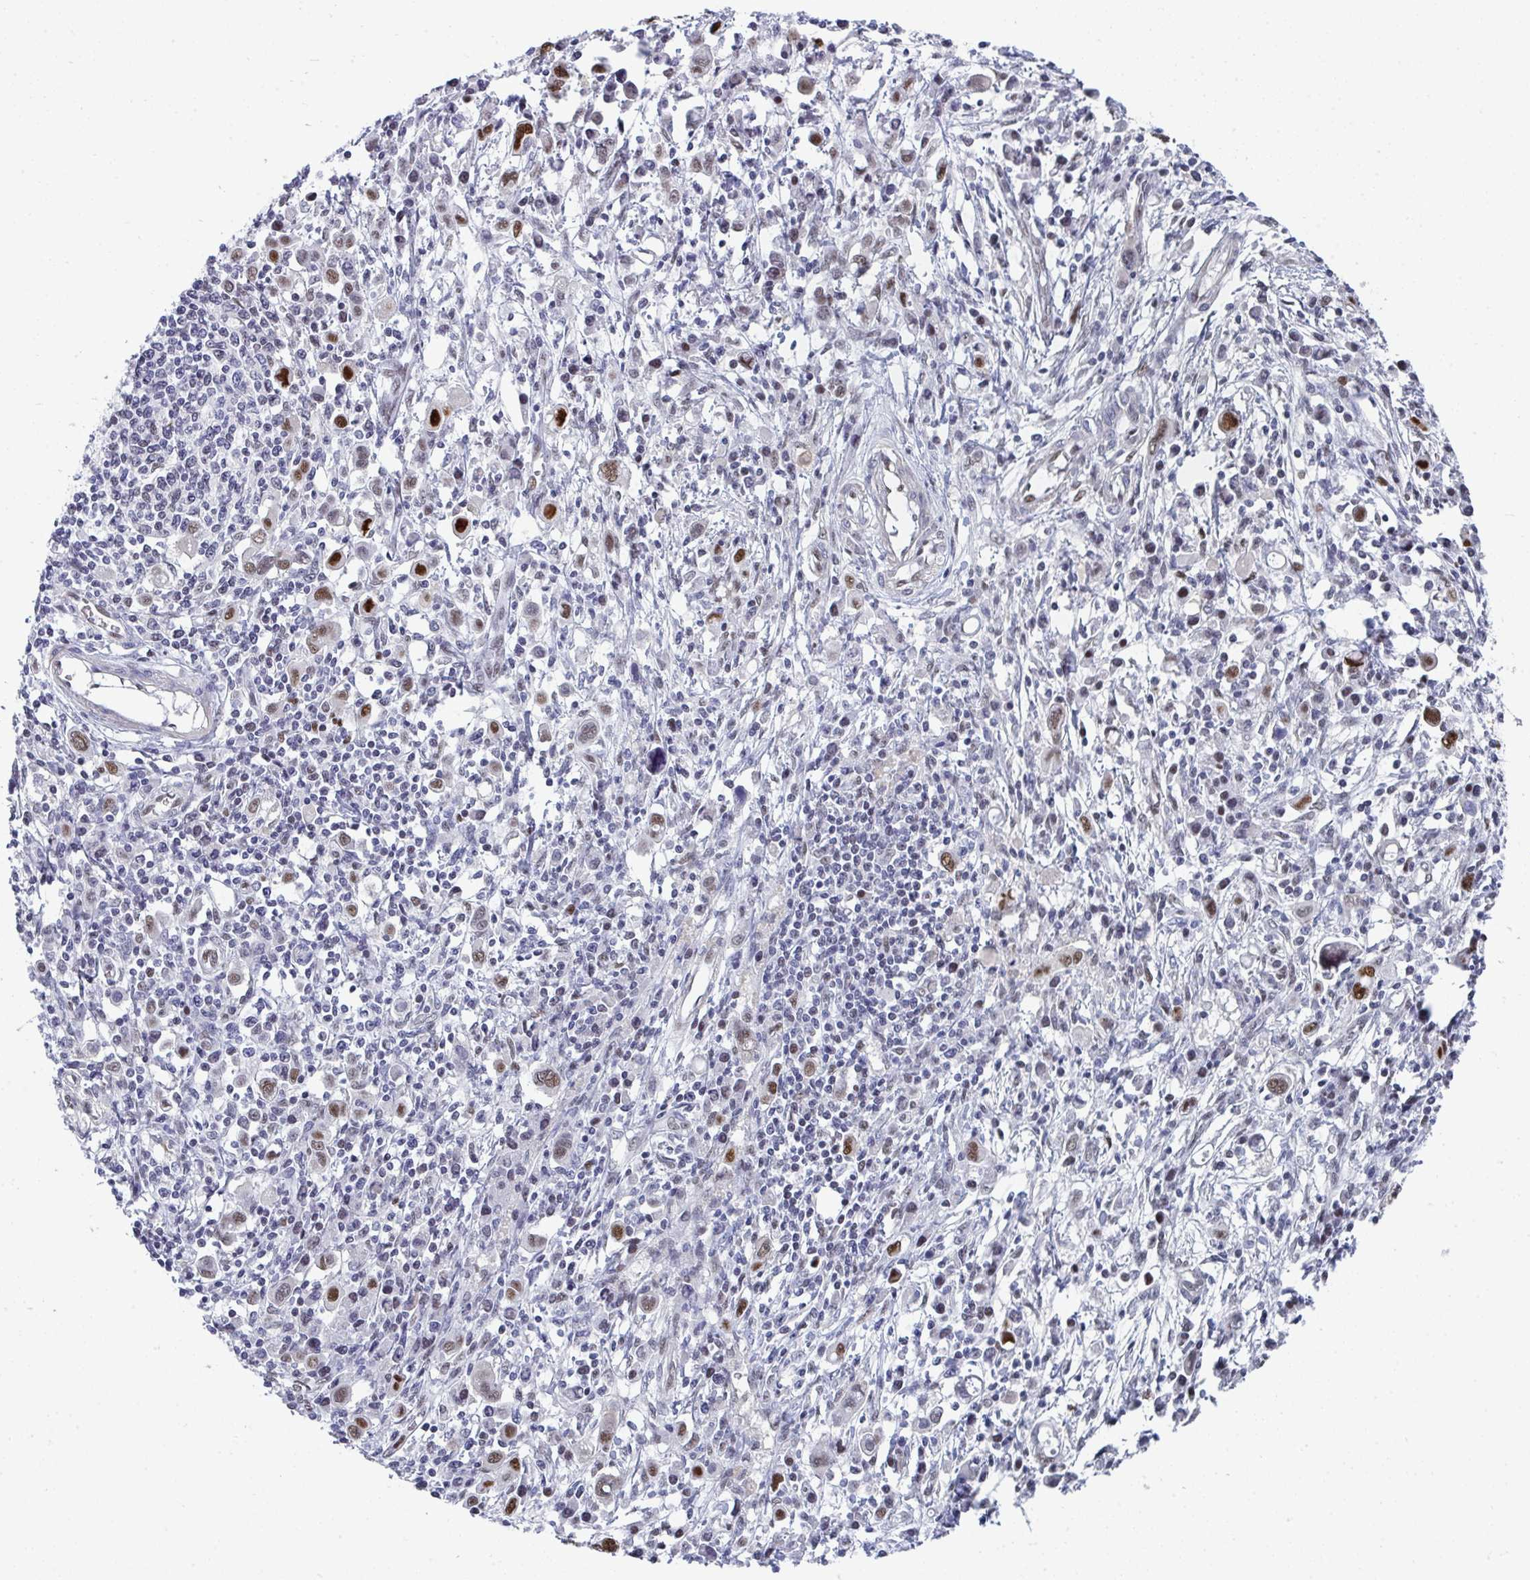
{"staining": {"intensity": "strong", "quantity": "25%-75%", "location": "nuclear"}, "tissue": "stomach cancer", "cell_type": "Tumor cells", "image_type": "cancer", "snomed": [{"axis": "morphology", "description": "Adenocarcinoma, NOS"}, {"axis": "topography", "description": "Stomach, upper"}], "caption": "DAB immunohistochemical staining of stomach cancer displays strong nuclear protein staining in about 25%-75% of tumor cells.", "gene": "JDP2", "patient": {"sex": "male", "age": 75}}